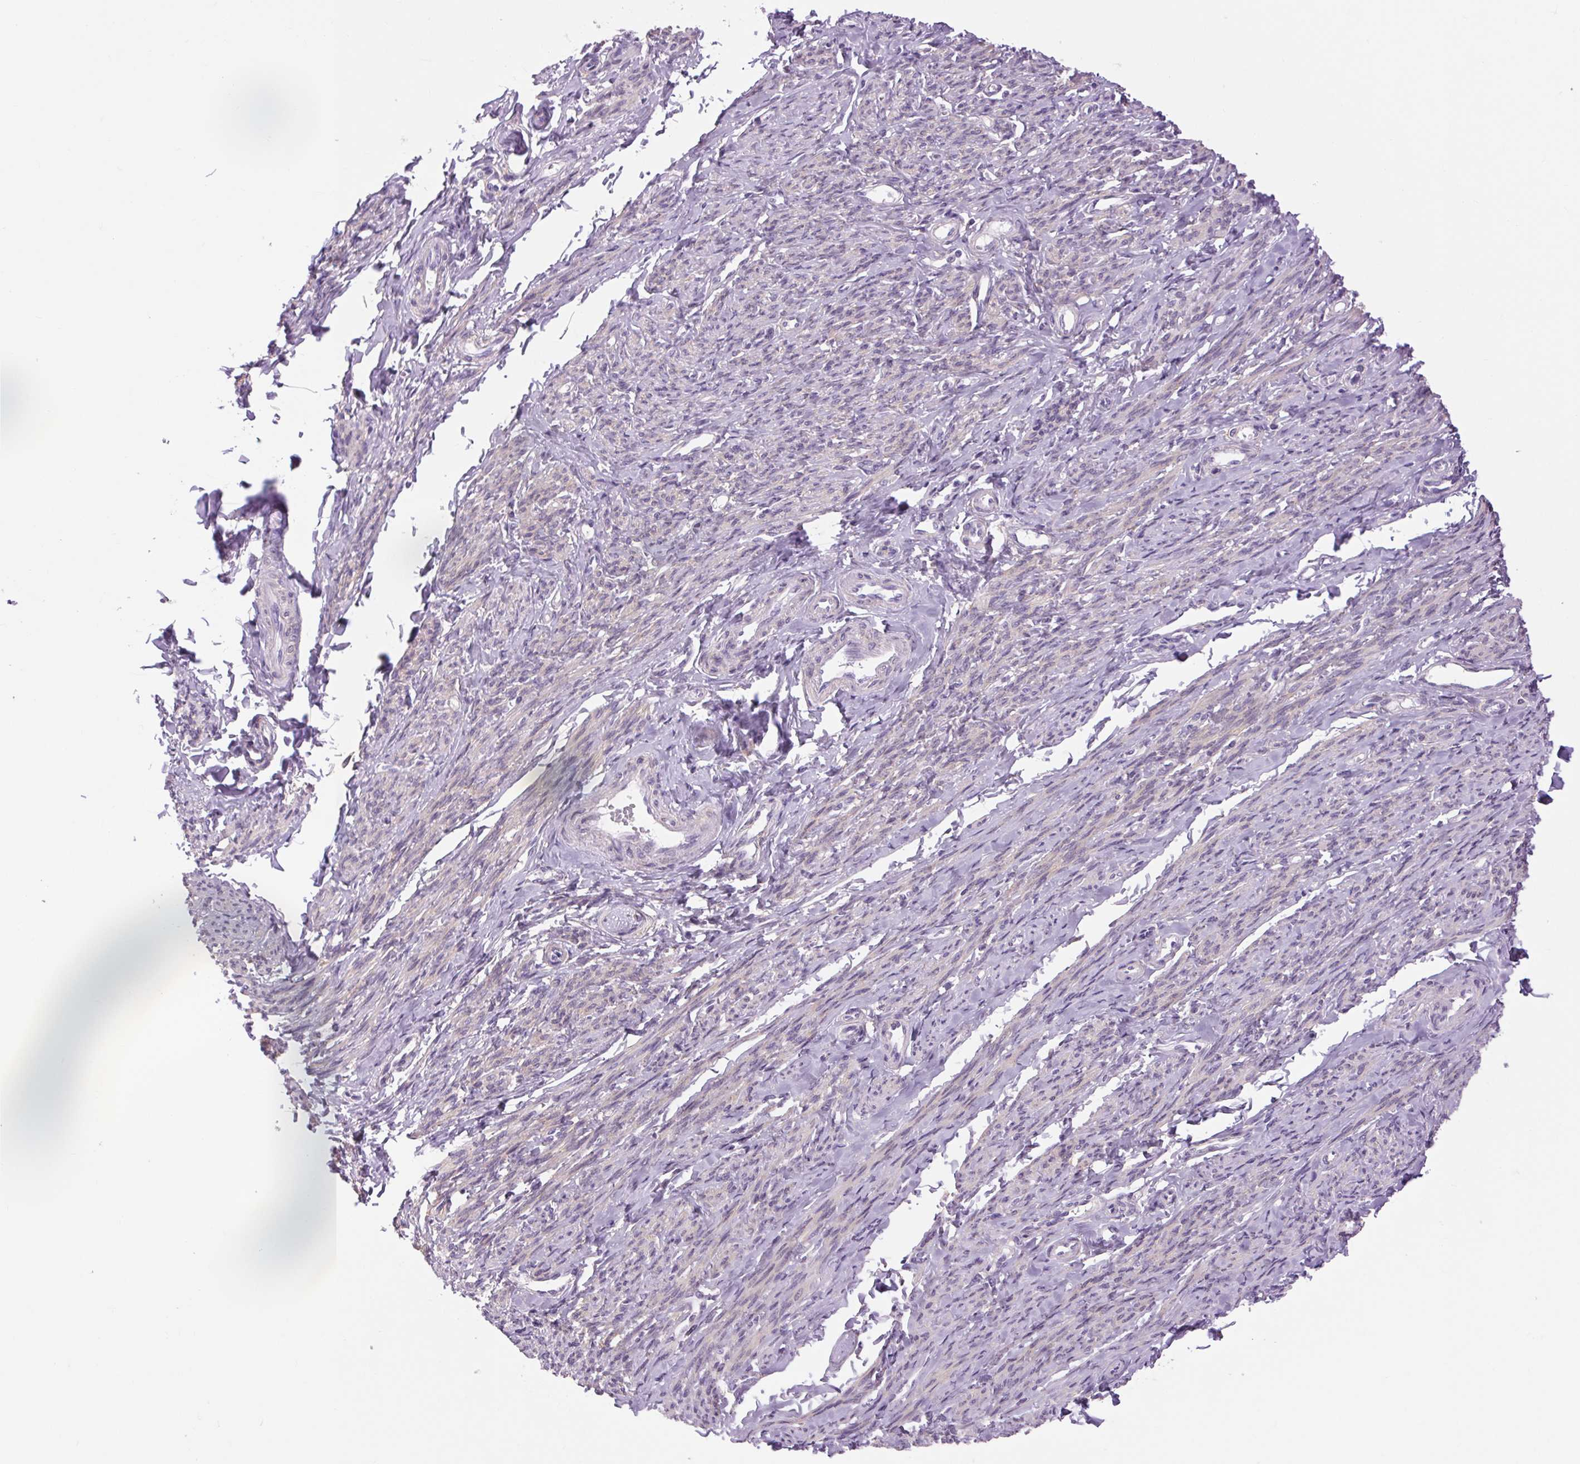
{"staining": {"intensity": "weak", "quantity": "<25%", "location": "cytoplasmic/membranous"}, "tissue": "smooth muscle", "cell_type": "Smooth muscle cells", "image_type": "normal", "snomed": [{"axis": "morphology", "description": "Normal tissue, NOS"}, {"axis": "topography", "description": "Smooth muscle"}], "caption": "This photomicrograph is of normal smooth muscle stained with immunohistochemistry (IHC) to label a protein in brown with the nuclei are counter-stained blue. There is no staining in smooth muscle cells. (Brightfield microscopy of DAB IHC at high magnification).", "gene": "SOWAHC", "patient": {"sex": "female", "age": 65}}